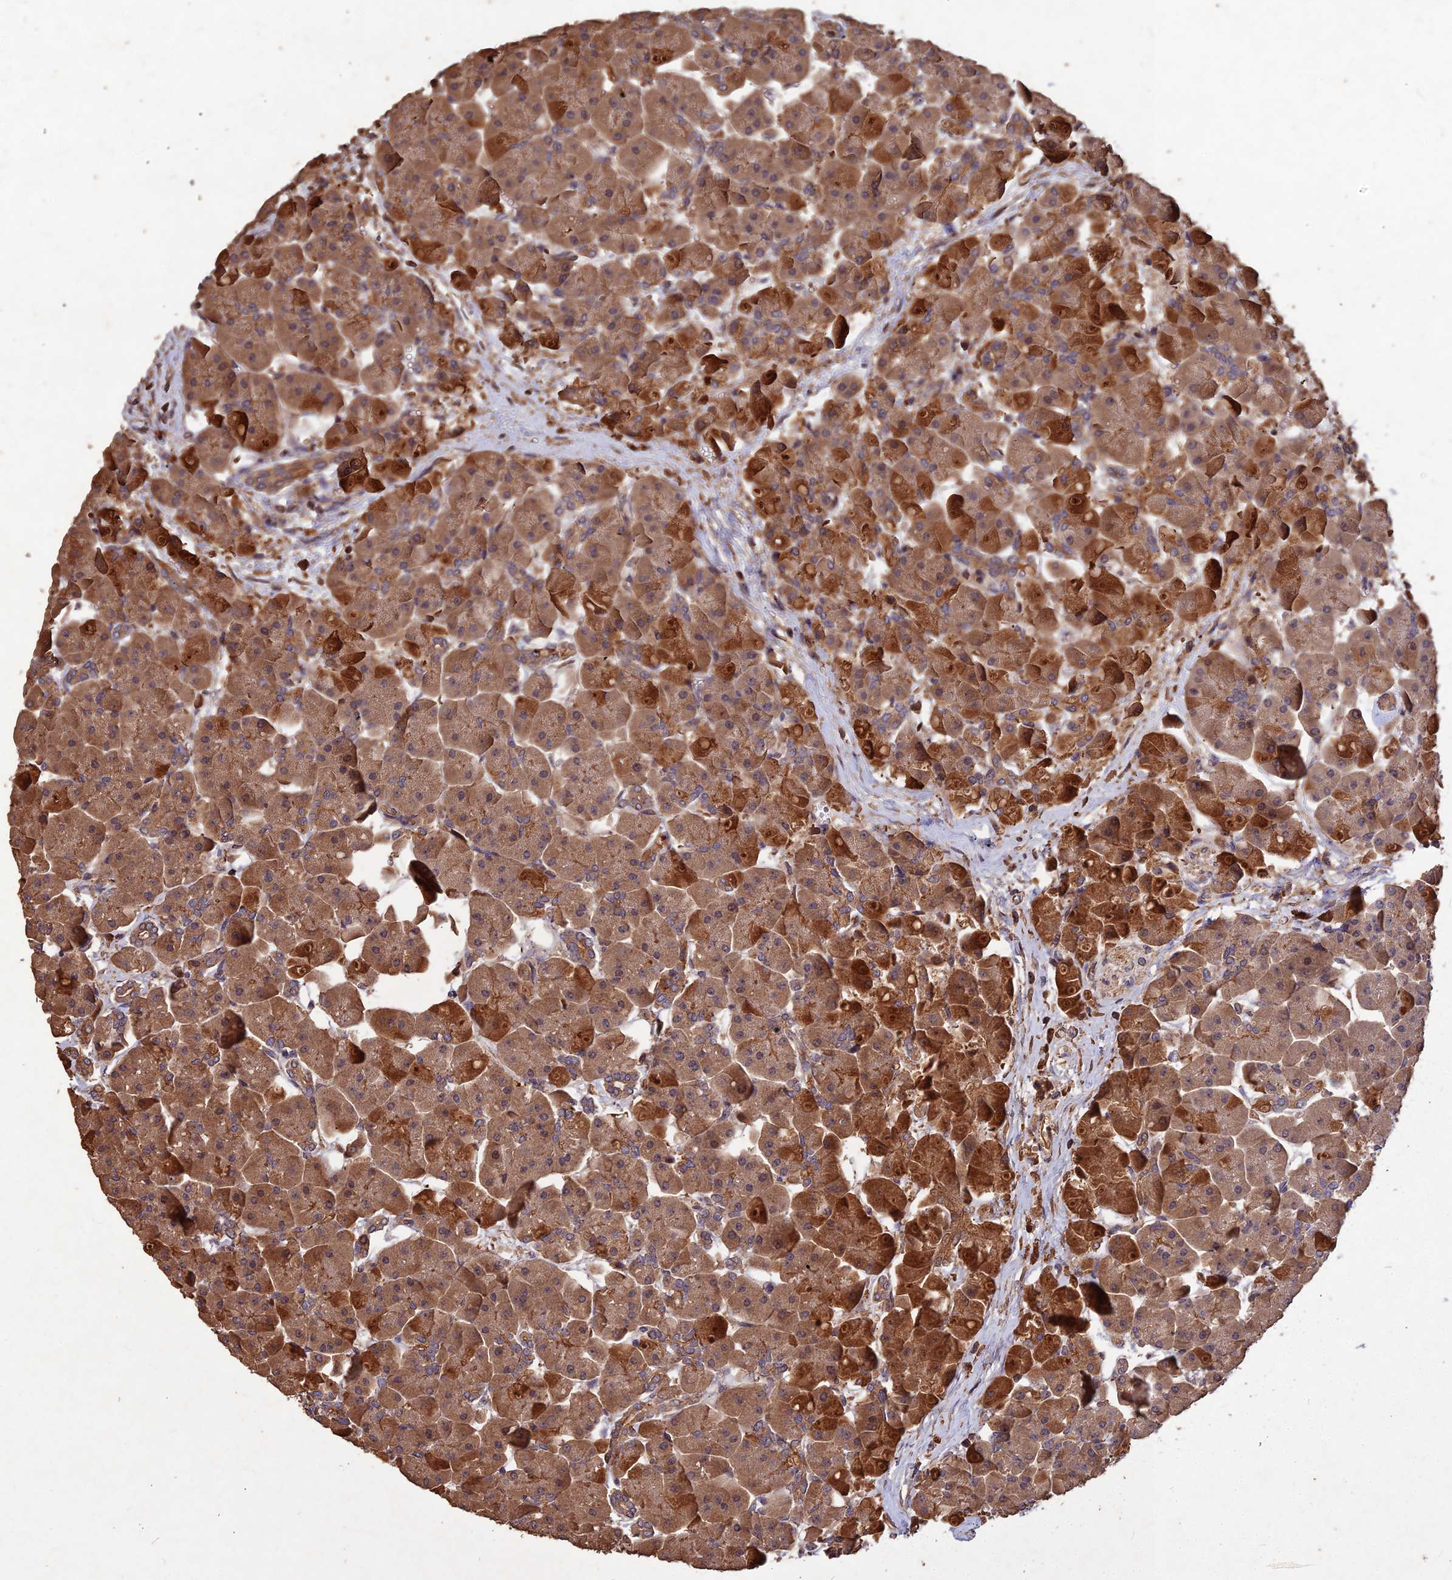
{"staining": {"intensity": "strong", "quantity": ">75%", "location": "cytoplasmic/membranous"}, "tissue": "pancreas", "cell_type": "Exocrine glandular cells", "image_type": "normal", "snomed": [{"axis": "morphology", "description": "Normal tissue, NOS"}, {"axis": "topography", "description": "Pancreas"}], "caption": "Brown immunohistochemical staining in unremarkable human pancreas displays strong cytoplasmic/membranous positivity in about >75% of exocrine glandular cells.", "gene": "SYMPK", "patient": {"sex": "male", "age": 66}}